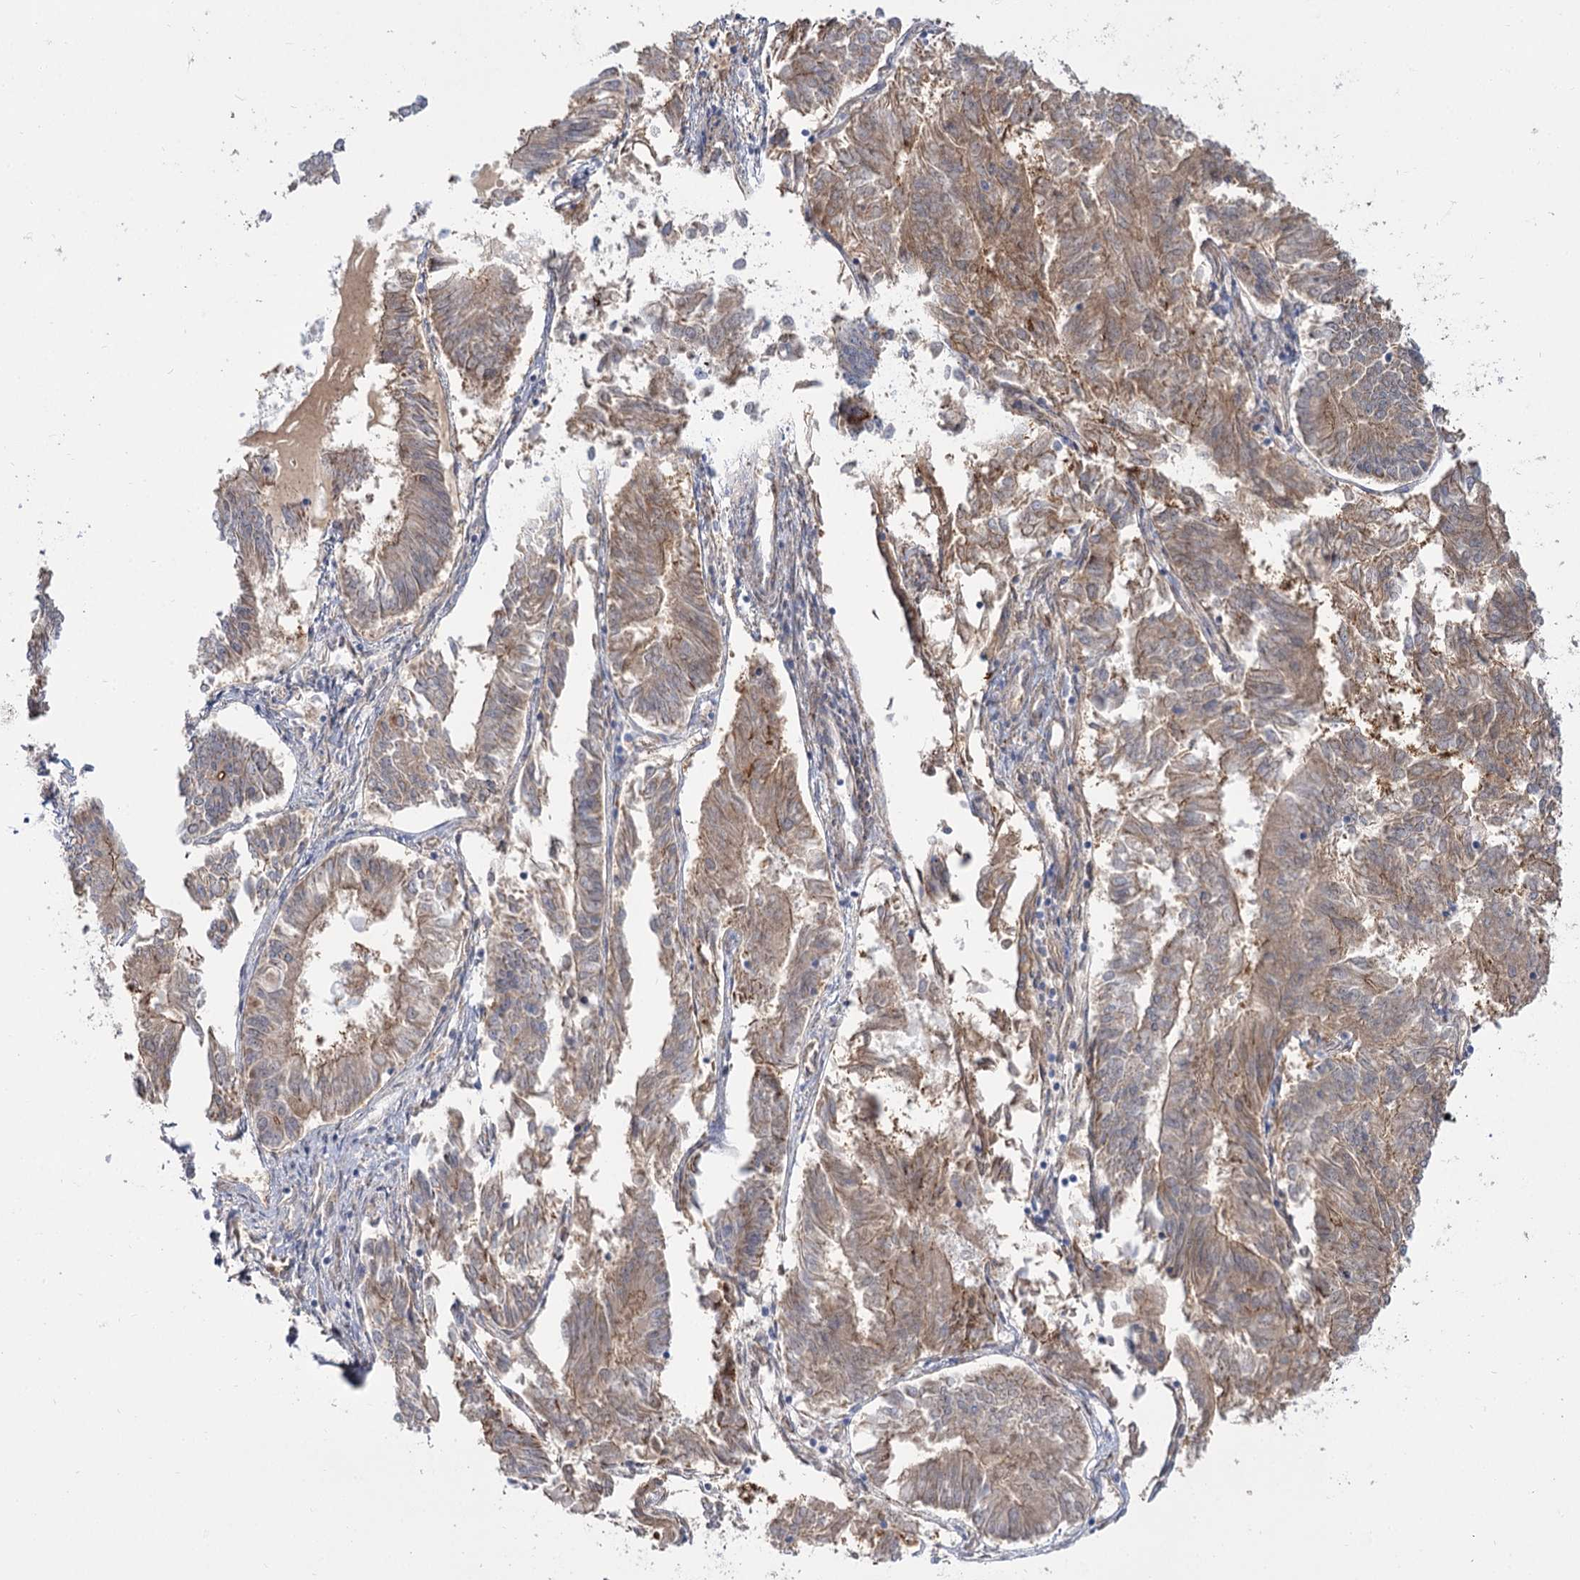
{"staining": {"intensity": "moderate", "quantity": ">75%", "location": "cytoplasmic/membranous"}, "tissue": "endometrial cancer", "cell_type": "Tumor cells", "image_type": "cancer", "snomed": [{"axis": "morphology", "description": "Adenocarcinoma, NOS"}, {"axis": "topography", "description": "Endometrium"}], "caption": "IHC micrograph of human adenocarcinoma (endometrial) stained for a protein (brown), which reveals medium levels of moderate cytoplasmic/membranous expression in about >75% of tumor cells.", "gene": "SUOX", "patient": {"sex": "female", "age": 58}}